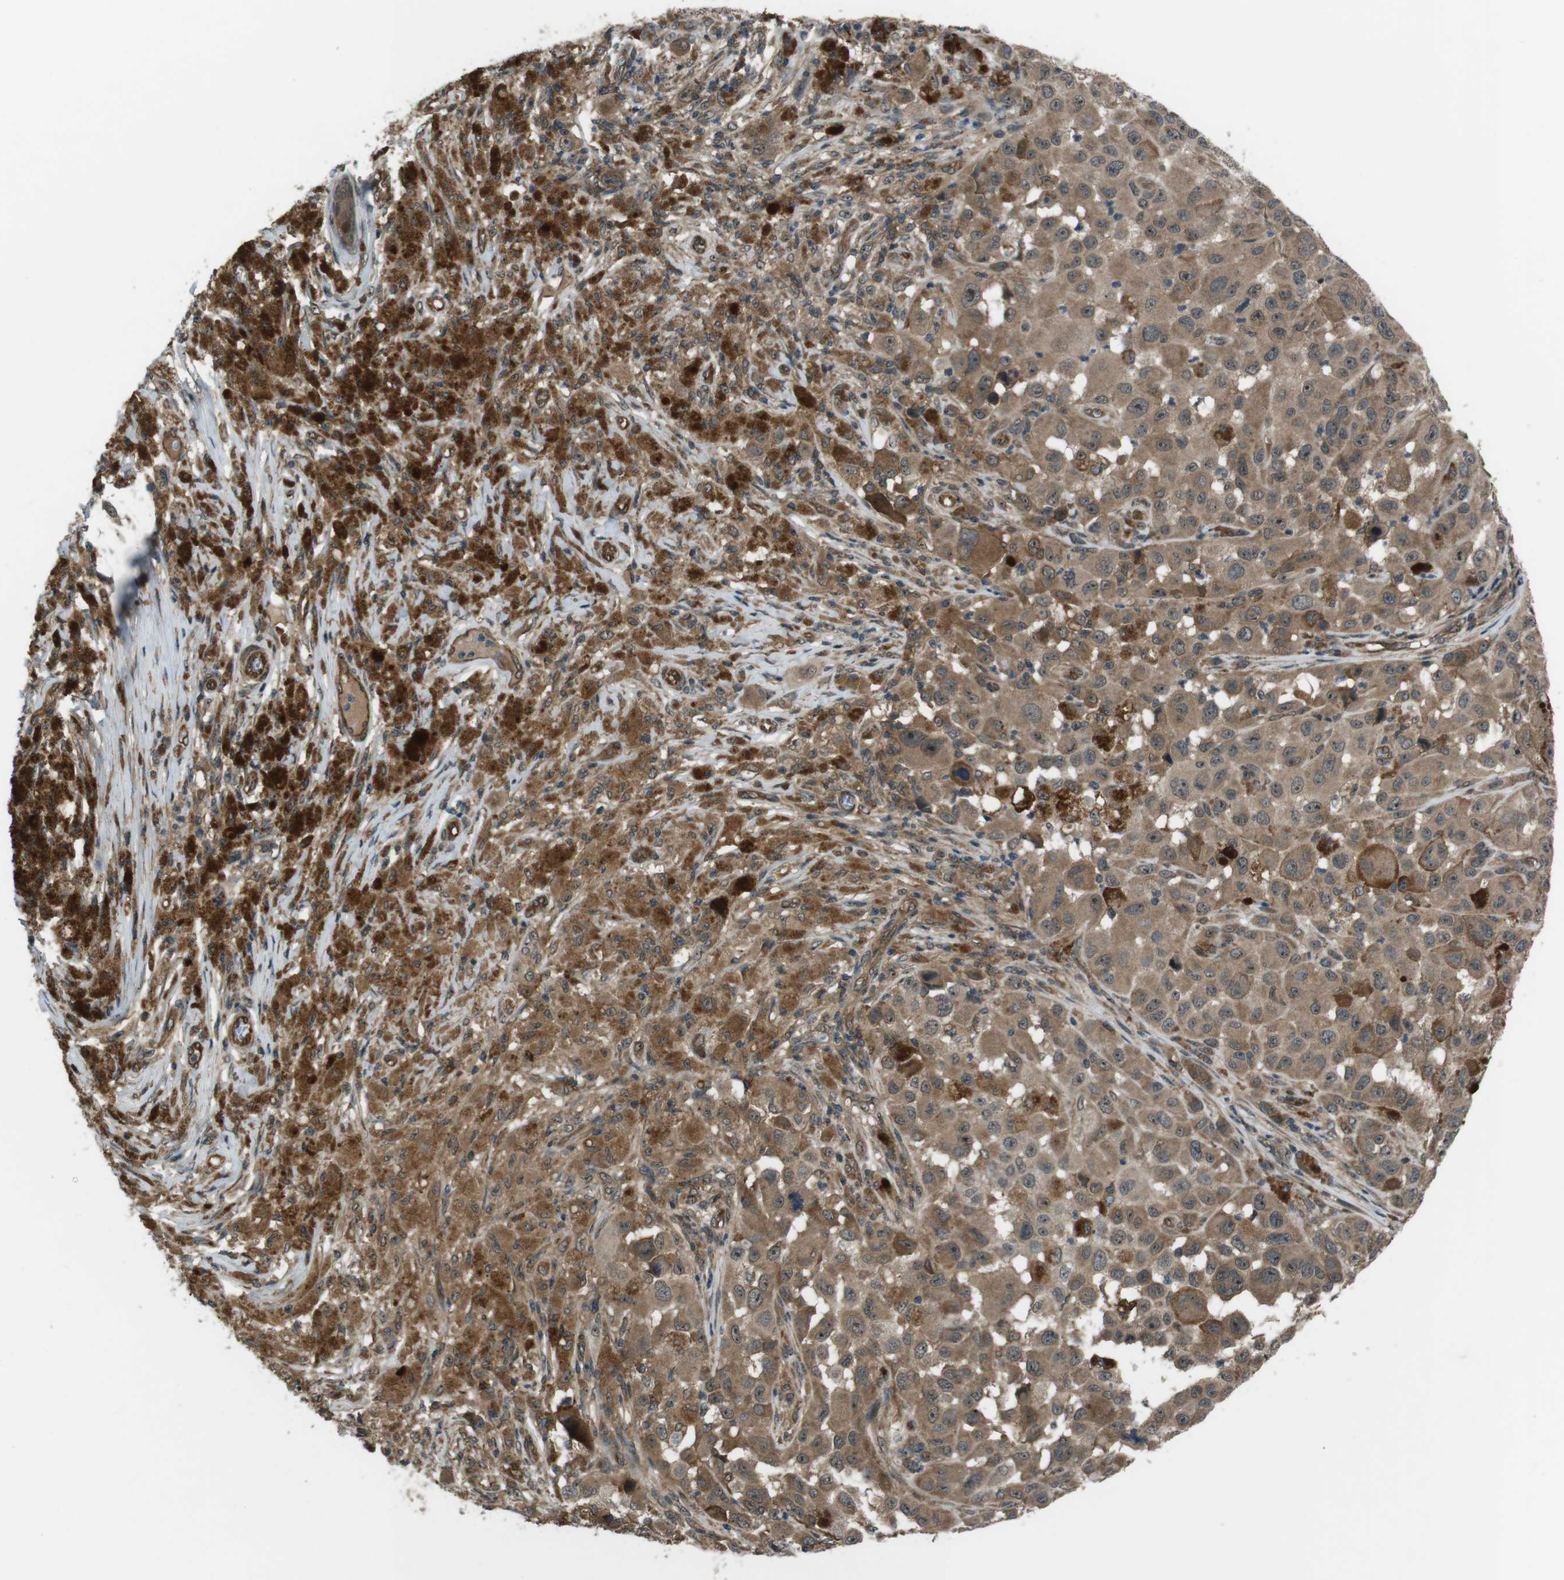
{"staining": {"intensity": "moderate", "quantity": ">75%", "location": "cytoplasmic/membranous,nuclear"}, "tissue": "melanoma", "cell_type": "Tumor cells", "image_type": "cancer", "snomed": [{"axis": "morphology", "description": "Malignant melanoma, NOS"}, {"axis": "topography", "description": "Skin"}], "caption": "High-power microscopy captured an immunohistochemistry photomicrograph of melanoma, revealing moderate cytoplasmic/membranous and nuclear staining in about >75% of tumor cells. The staining is performed using DAB brown chromogen to label protein expression. The nuclei are counter-stained blue using hematoxylin.", "gene": "TIAM2", "patient": {"sex": "male", "age": 96}}